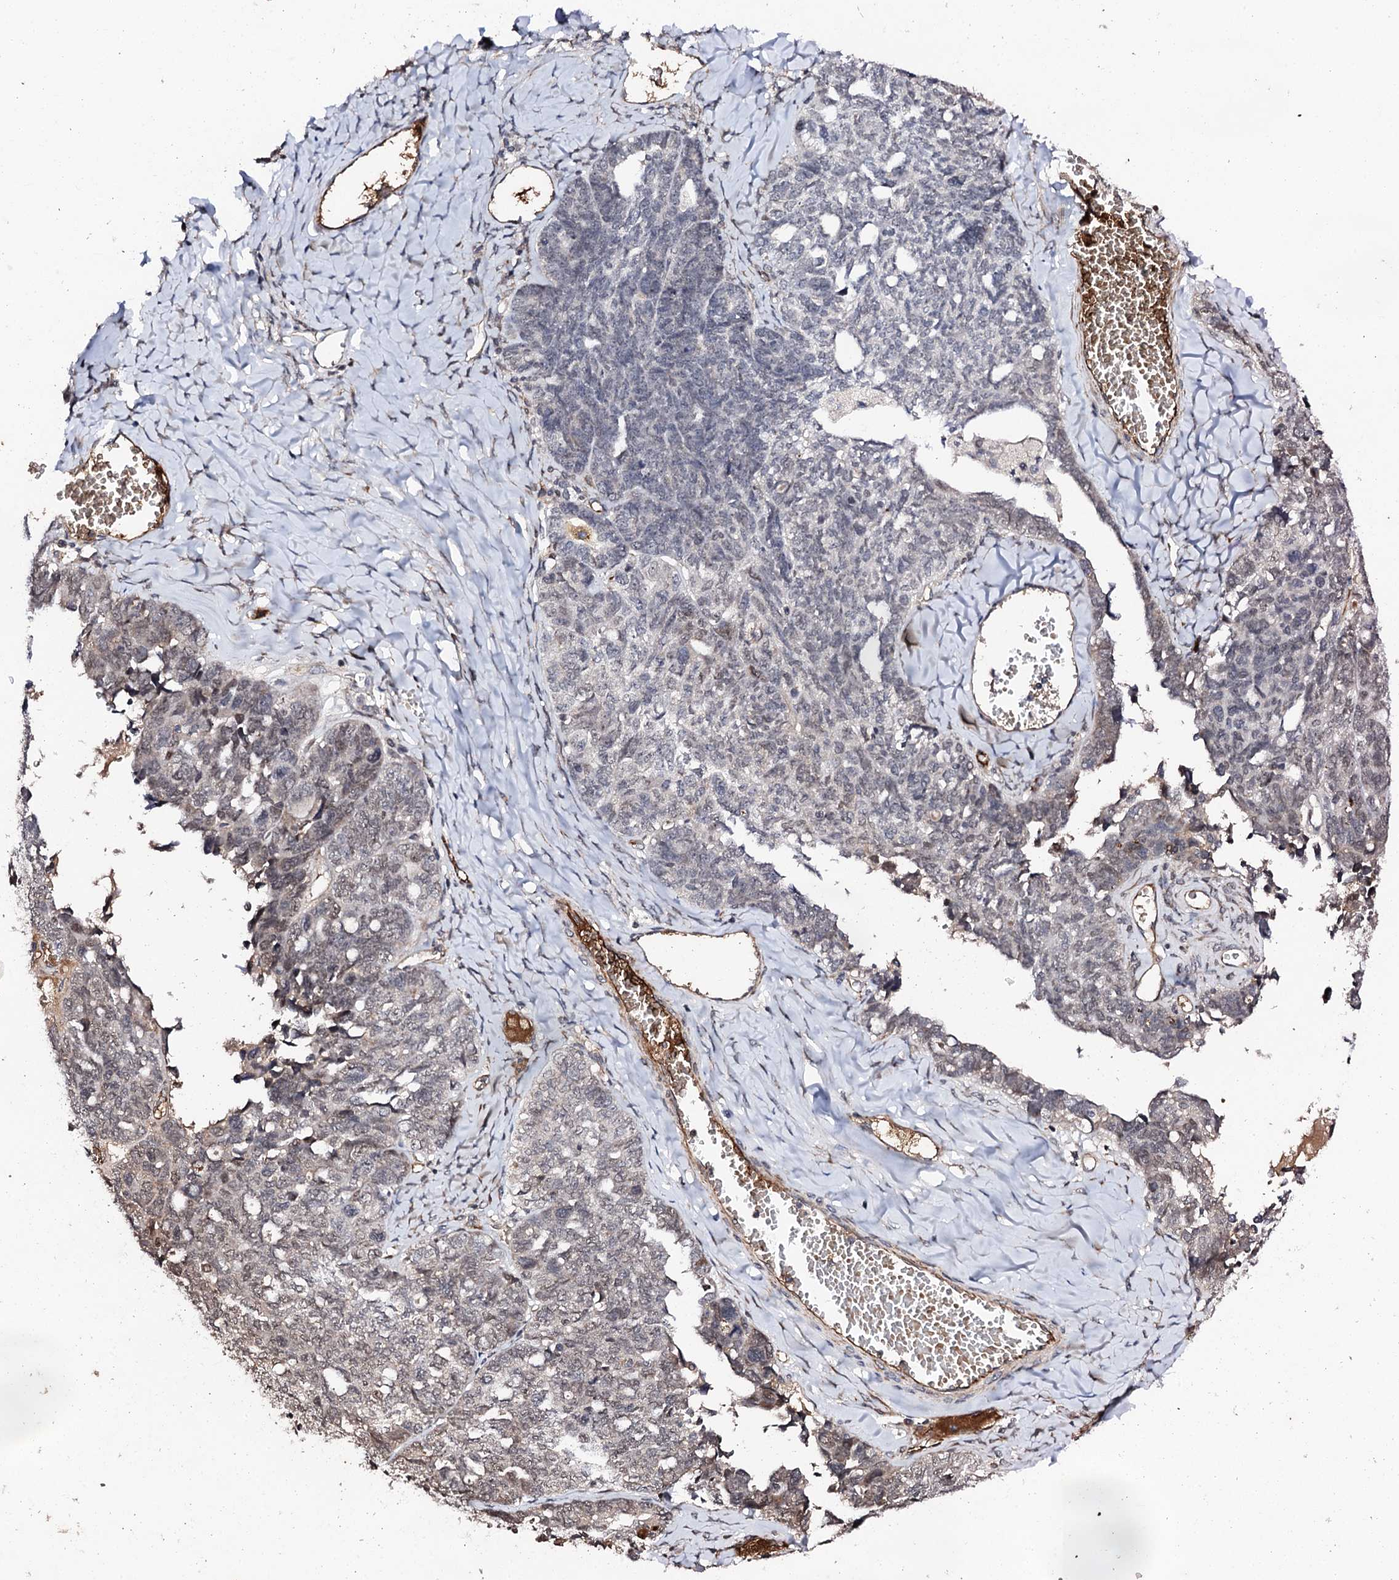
{"staining": {"intensity": "weak", "quantity": "25%-75%", "location": "nuclear"}, "tissue": "ovarian cancer", "cell_type": "Tumor cells", "image_type": "cancer", "snomed": [{"axis": "morphology", "description": "Cystadenocarcinoma, serous, NOS"}, {"axis": "topography", "description": "Ovary"}], "caption": "This is an image of immunohistochemistry (IHC) staining of serous cystadenocarcinoma (ovarian), which shows weak staining in the nuclear of tumor cells.", "gene": "FAM111A", "patient": {"sex": "female", "age": 79}}